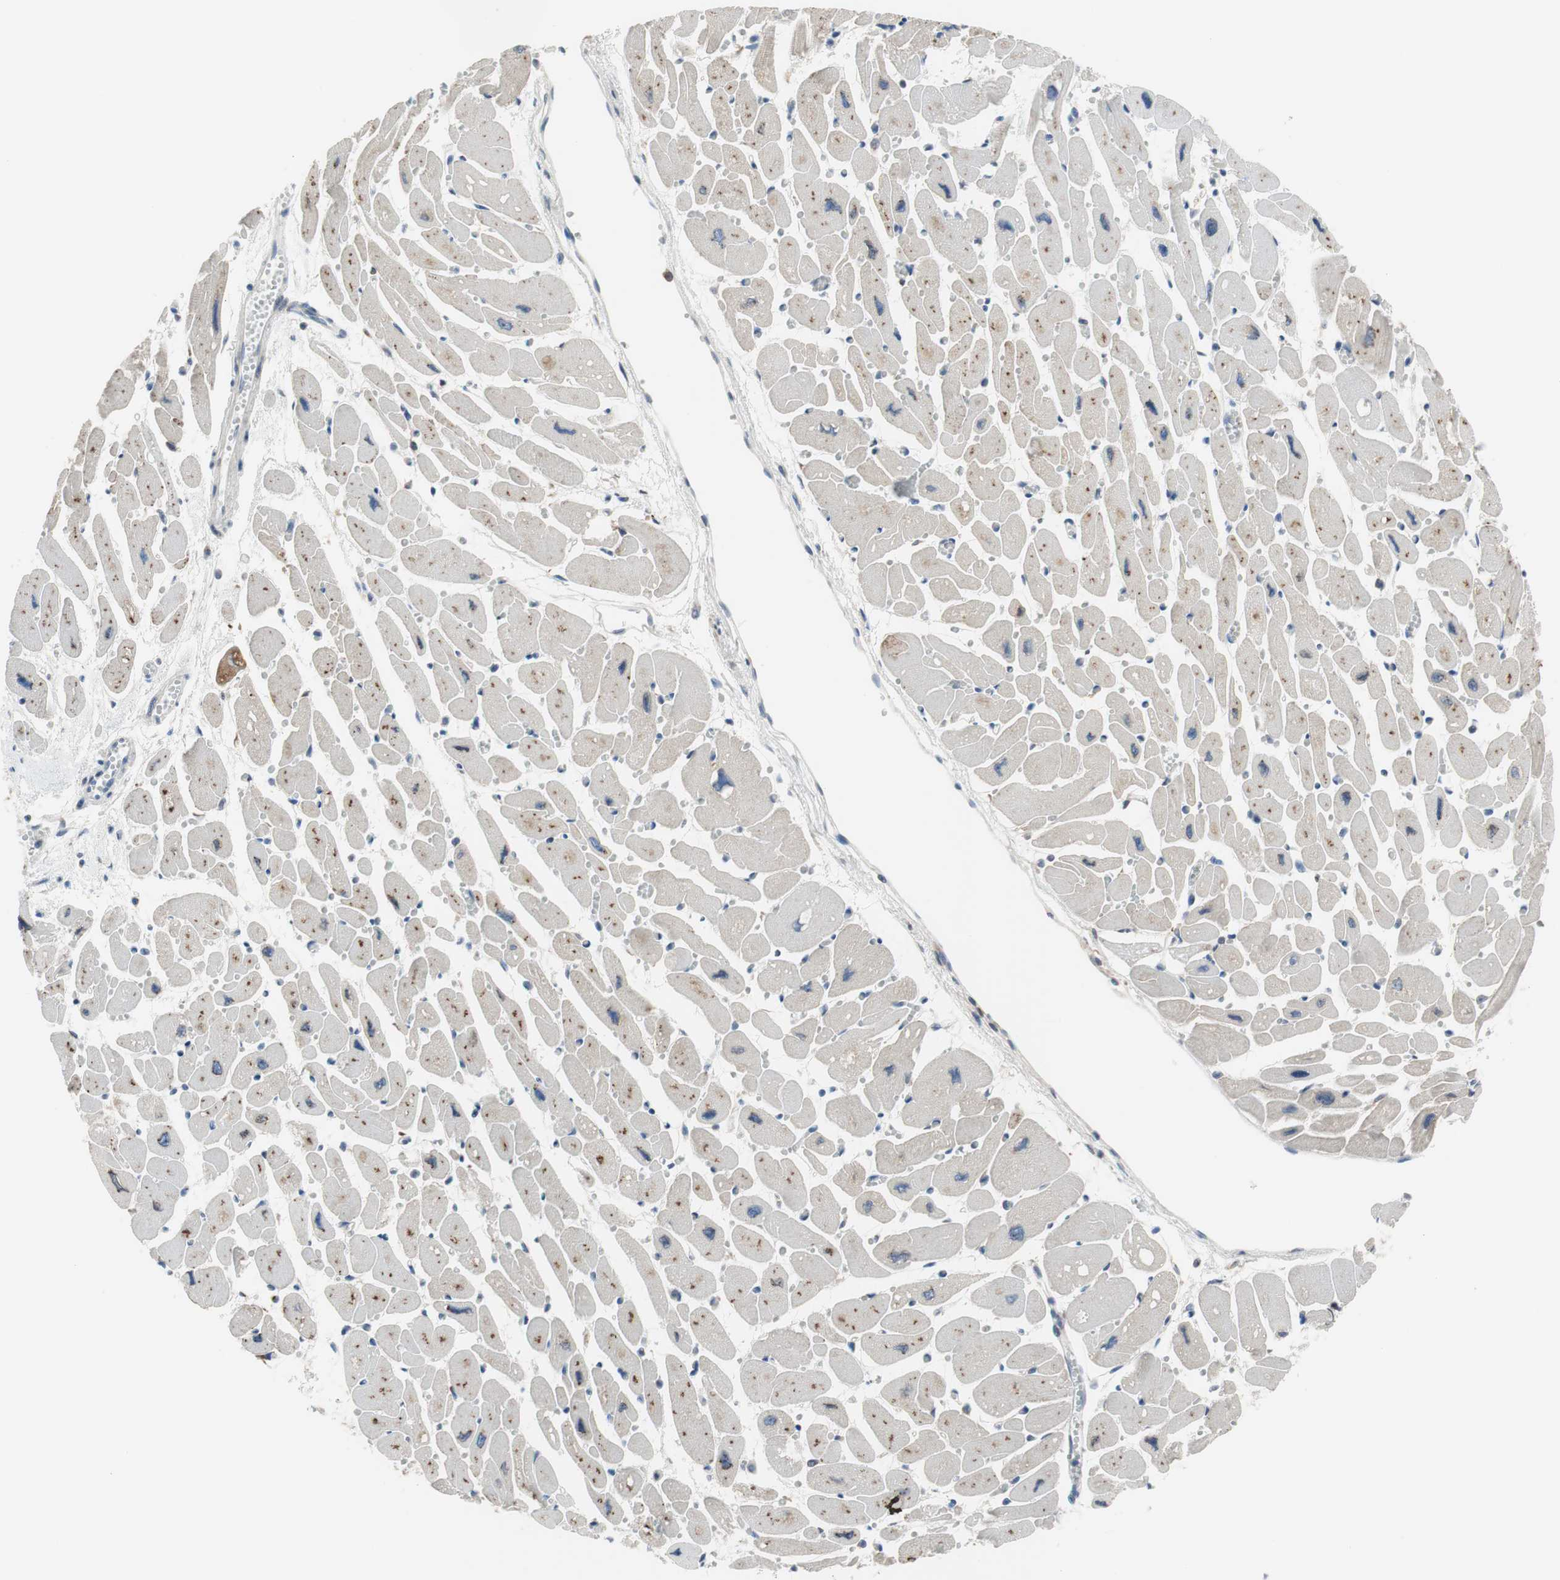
{"staining": {"intensity": "negative", "quantity": "none", "location": "none"}, "tissue": "heart muscle", "cell_type": "Cardiomyocytes", "image_type": "normal", "snomed": [{"axis": "morphology", "description": "Normal tissue, NOS"}, {"axis": "topography", "description": "Heart"}], "caption": "Benign heart muscle was stained to show a protein in brown. There is no significant positivity in cardiomyocytes.", "gene": "TMED7", "patient": {"sex": "female", "age": 54}}